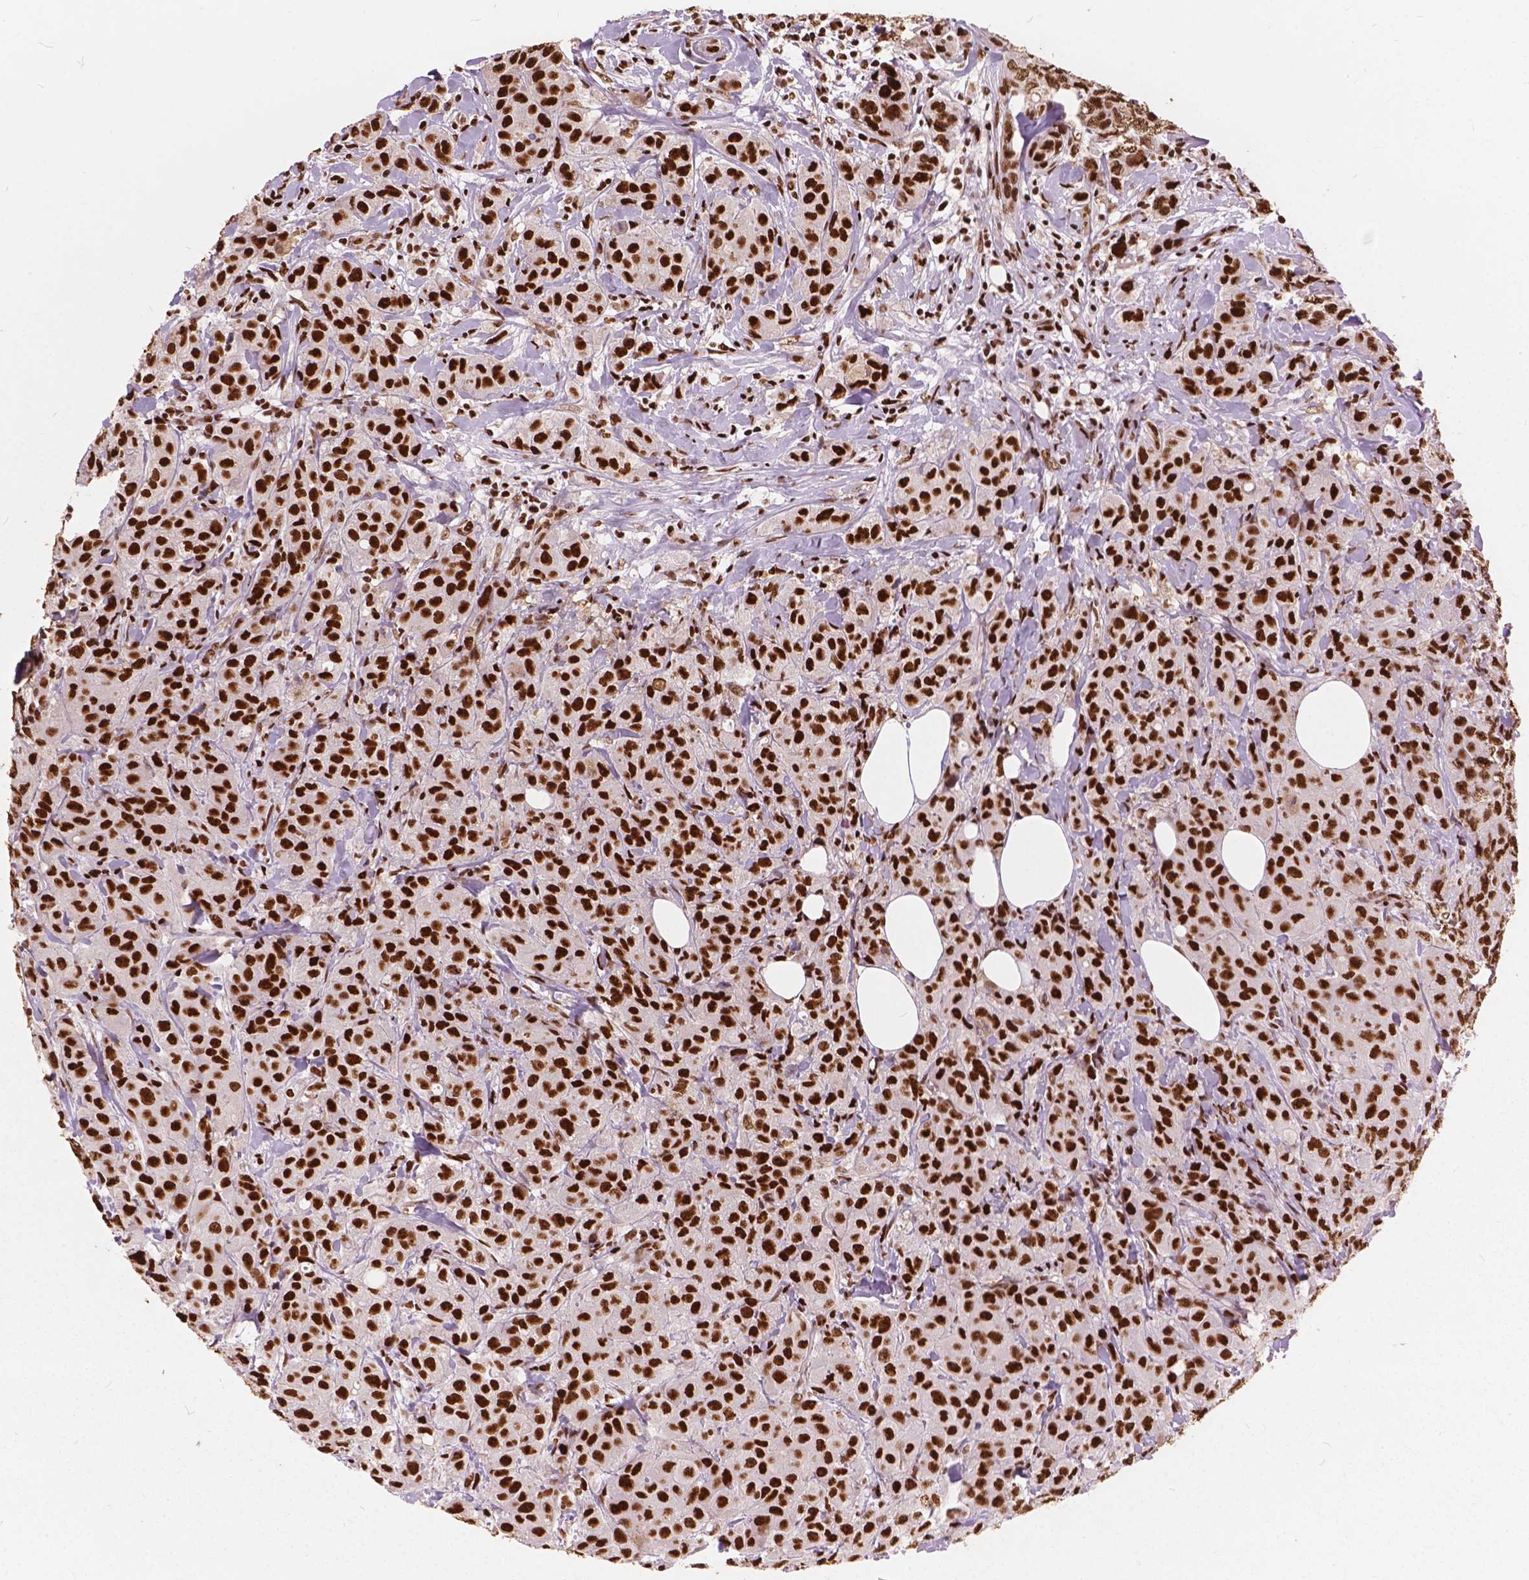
{"staining": {"intensity": "strong", "quantity": ">75%", "location": "nuclear"}, "tissue": "breast cancer", "cell_type": "Tumor cells", "image_type": "cancer", "snomed": [{"axis": "morphology", "description": "Duct carcinoma"}, {"axis": "topography", "description": "Breast"}], "caption": "Invasive ductal carcinoma (breast) was stained to show a protein in brown. There is high levels of strong nuclear expression in approximately >75% of tumor cells. (Brightfield microscopy of DAB IHC at high magnification).", "gene": "ANP32B", "patient": {"sex": "female", "age": 43}}